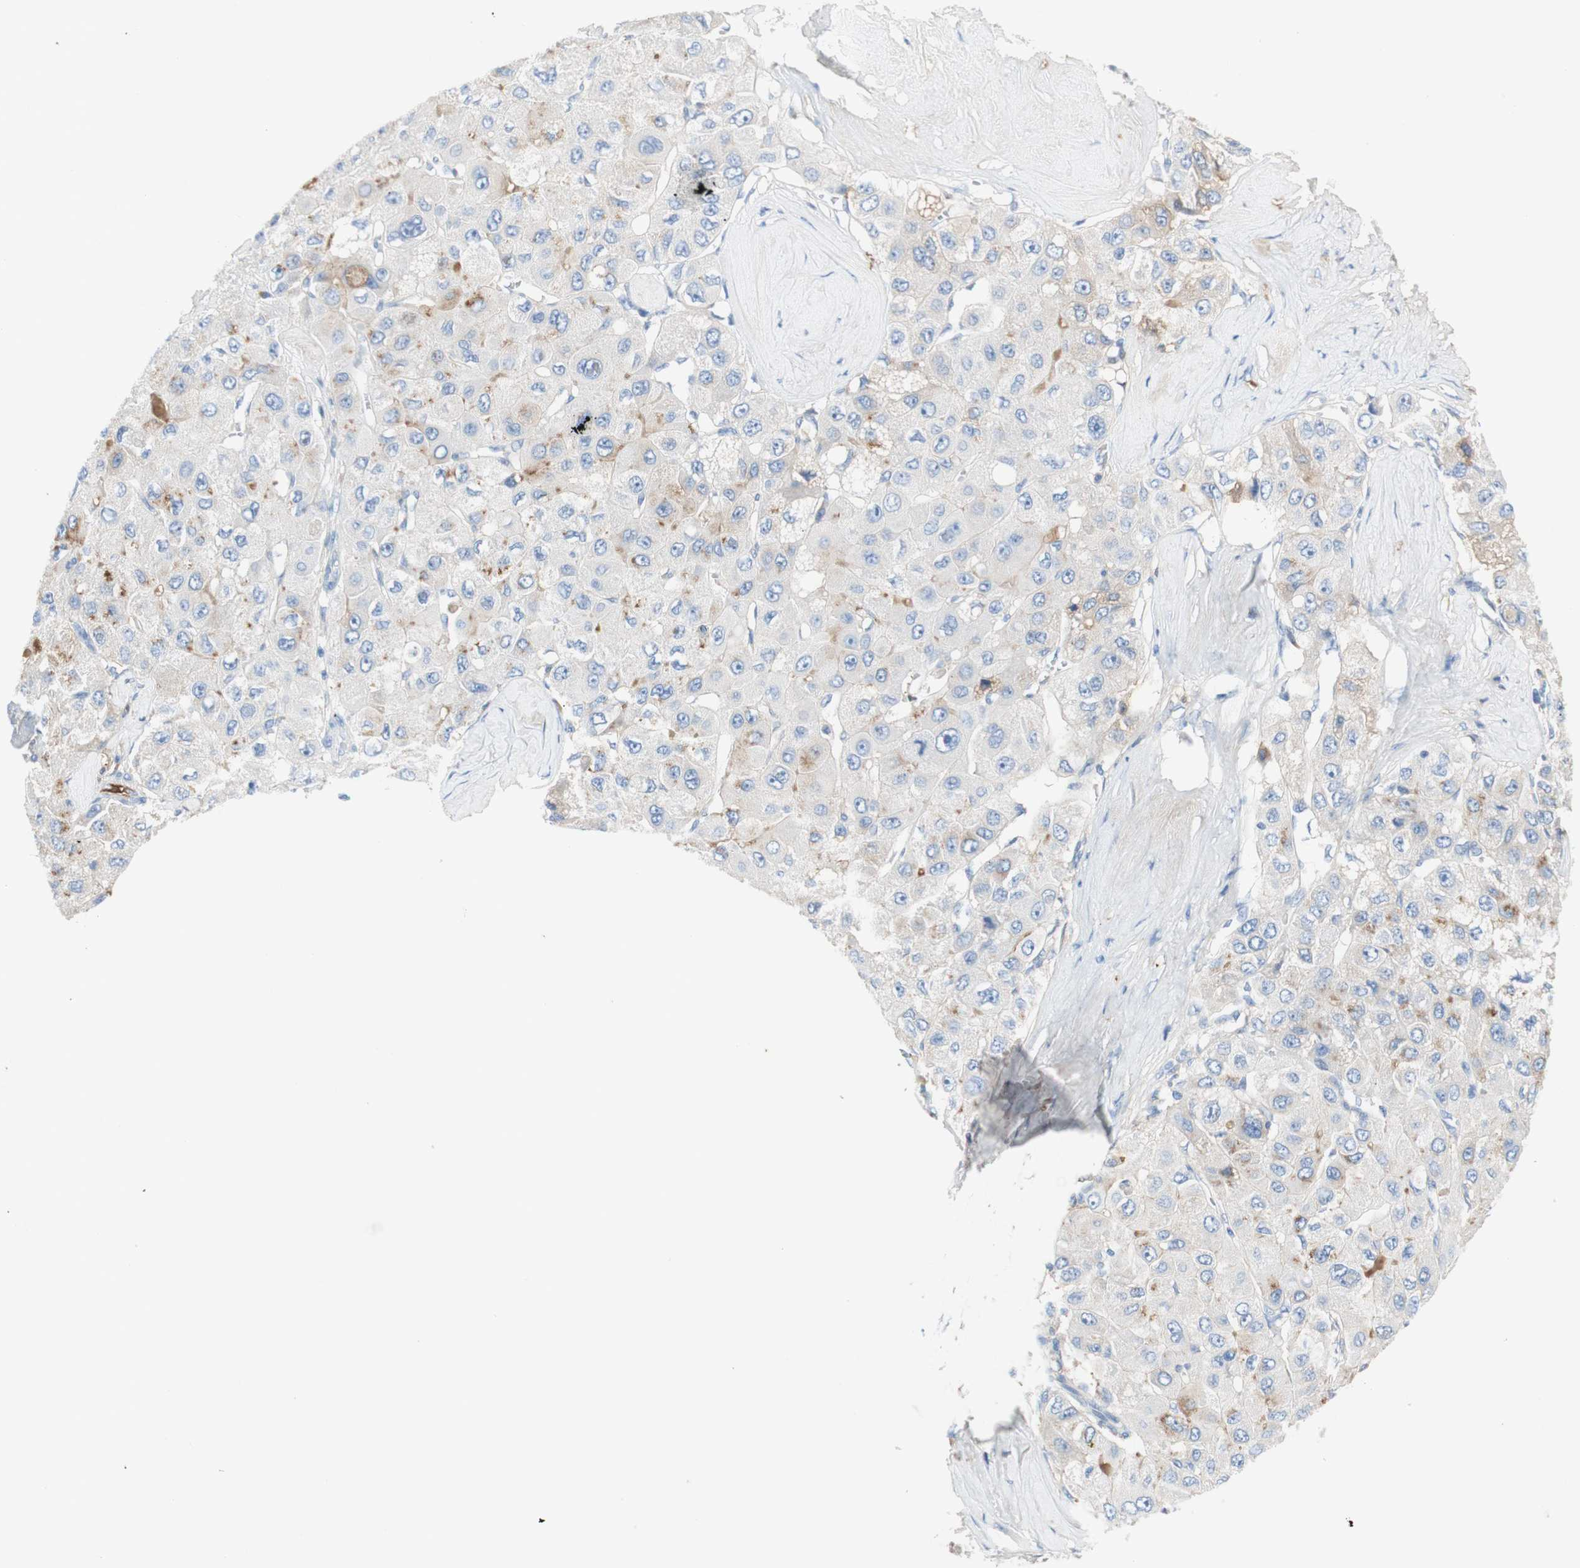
{"staining": {"intensity": "negative", "quantity": "none", "location": "none"}, "tissue": "liver cancer", "cell_type": "Tumor cells", "image_type": "cancer", "snomed": [{"axis": "morphology", "description": "Carcinoma, Hepatocellular, NOS"}, {"axis": "topography", "description": "Liver"}], "caption": "Hepatocellular carcinoma (liver) stained for a protein using immunohistochemistry (IHC) displays no positivity tumor cells.", "gene": "KNG1", "patient": {"sex": "male", "age": 80}}